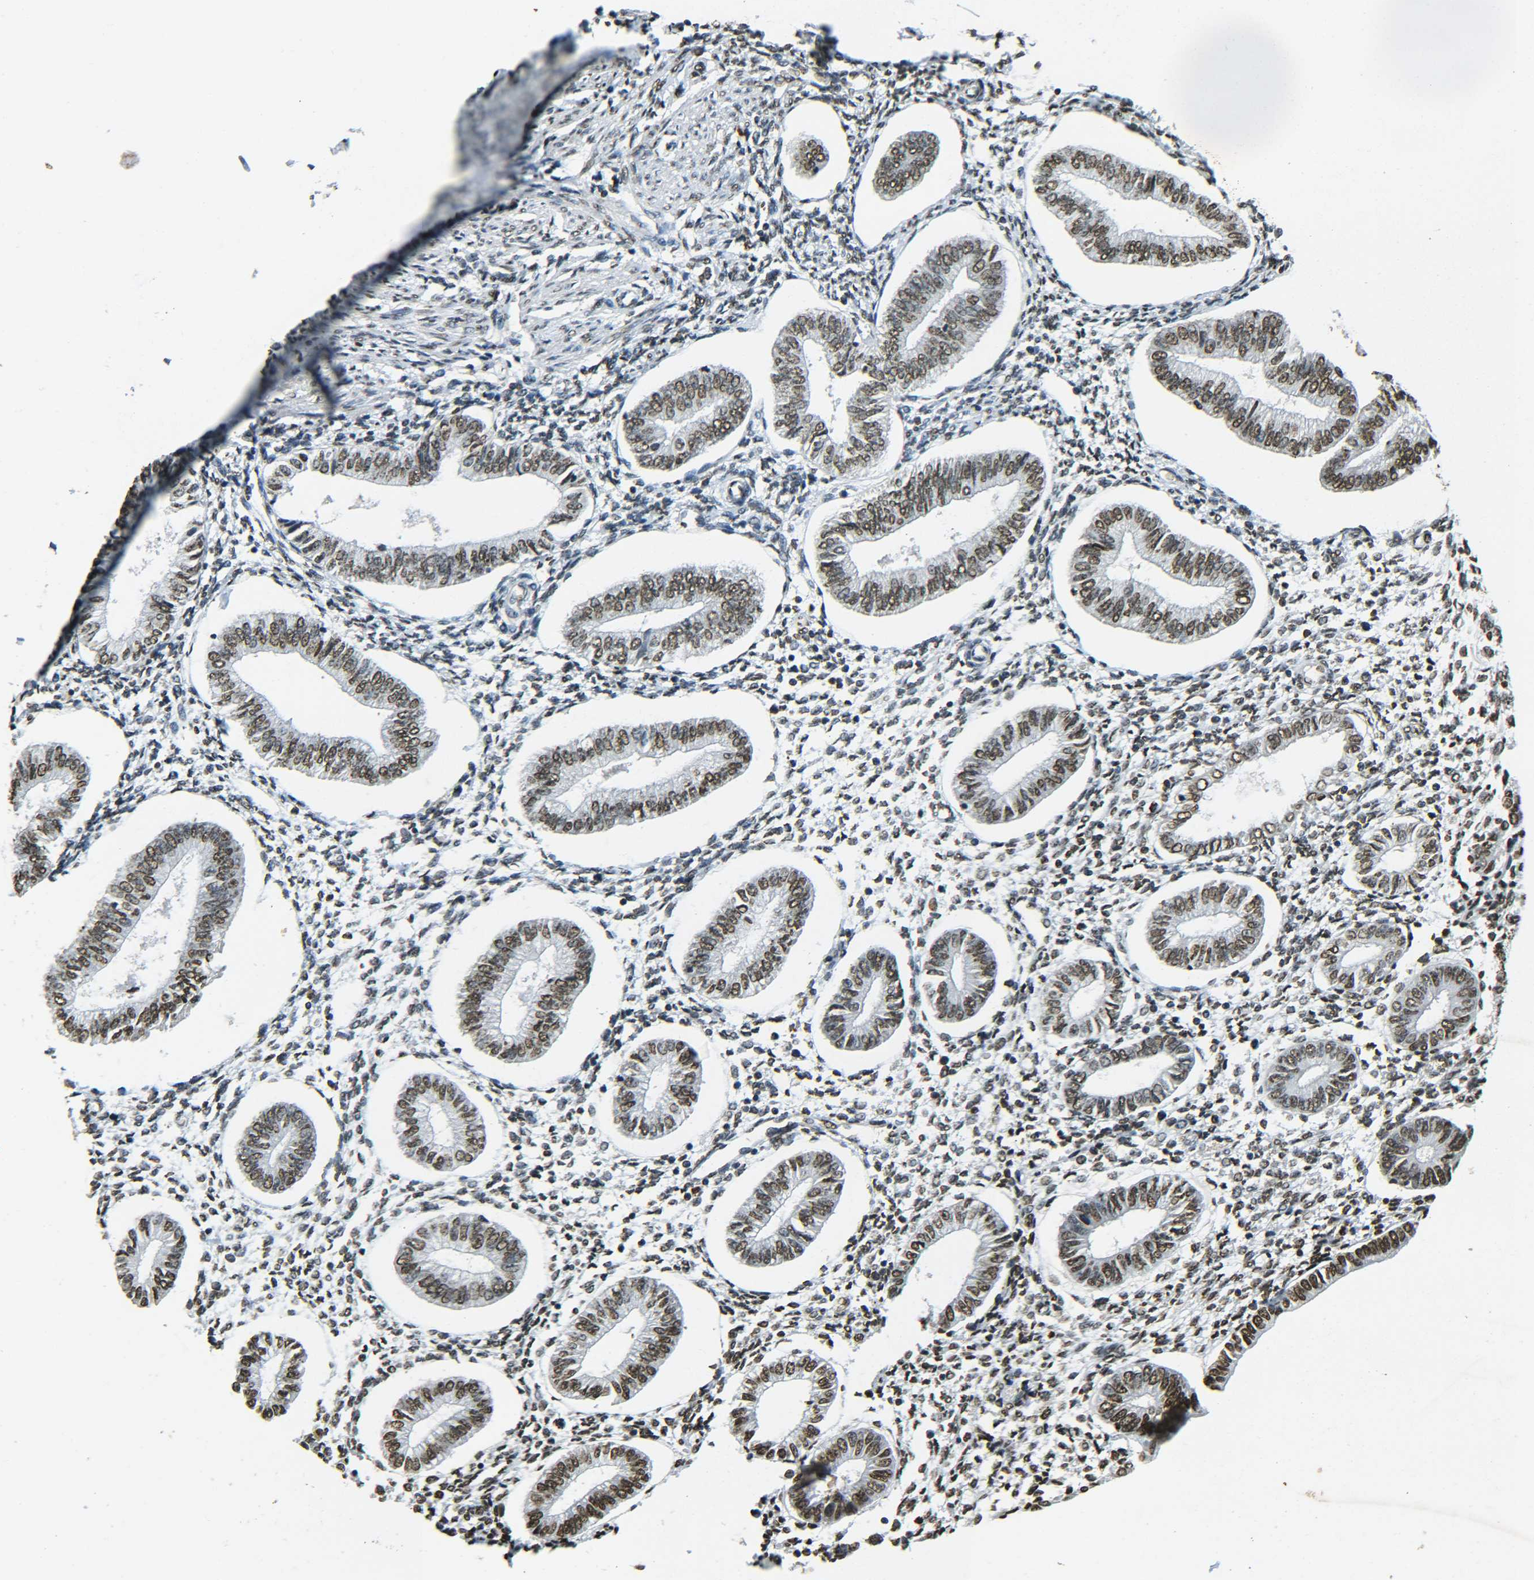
{"staining": {"intensity": "moderate", "quantity": "25%-75%", "location": "nuclear"}, "tissue": "endometrium", "cell_type": "Cells in endometrial stroma", "image_type": "normal", "snomed": [{"axis": "morphology", "description": "Normal tissue, NOS"}, {"axis": "topography", "description": "Endometrium"}], "caption": "Immunohistochemistry image of benign human endometrium stained for a protein (brown), which reveals medium levels of moderate nuclear positivity in approximately 25%-75% of cells in endometrial stroma.", "gene": "H4C16", "patient": {"sex": "female", "age": 50}}